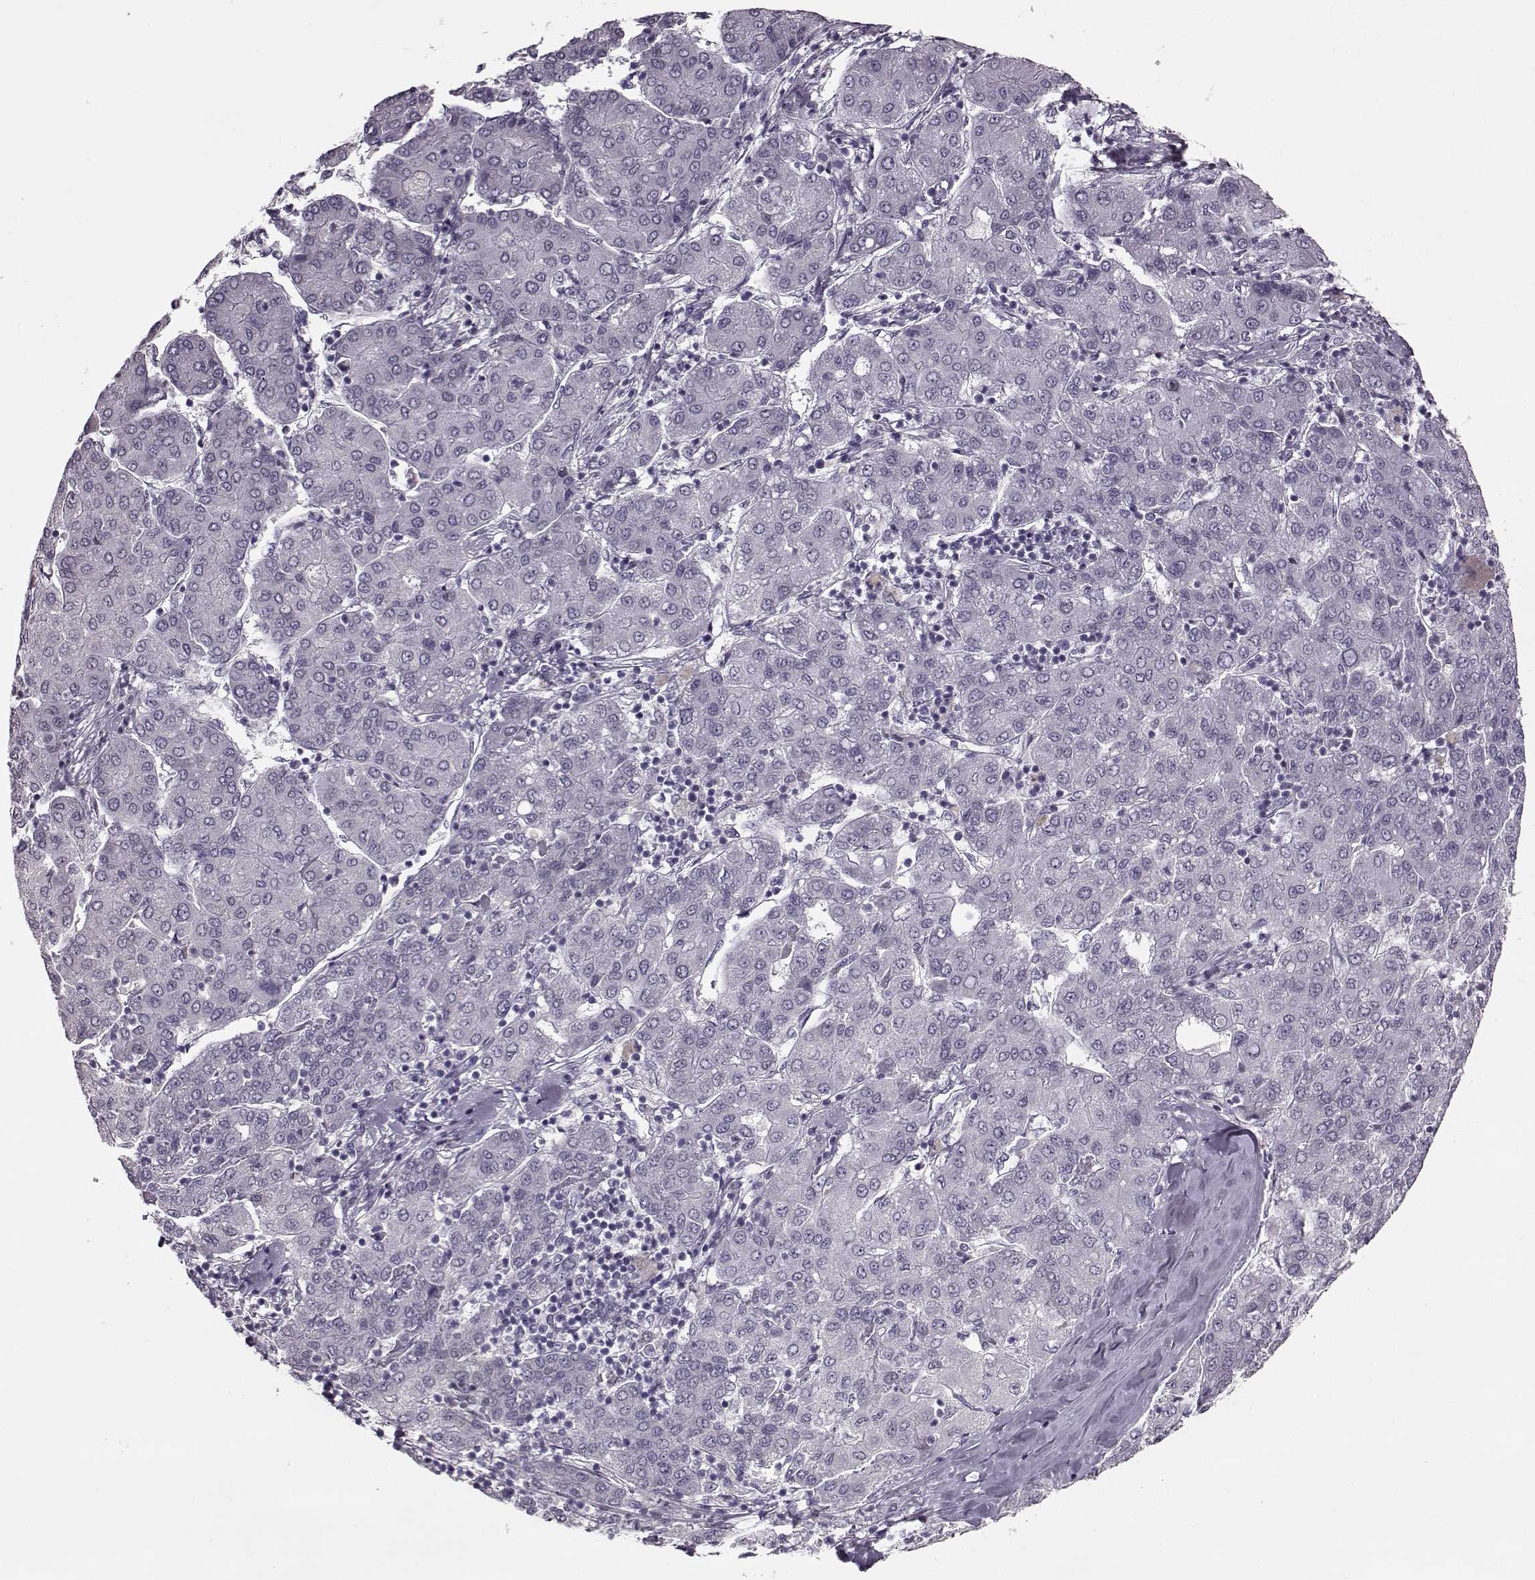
{"staining": {"intensity": "negative", "quantity": "none", "location": "none"}, "tissue": "liver cancer", "cell_type": "Tumor cells", "image_type": "cancer", "snomed": [{"axis": "morphology", "description": "Carcinoma, Hepatocellular, NOS"}, {"axis": "topography", "description": "Liver"}], "caption": "This is an immunohistochemistry (IHC) image of human liver cancer. There is no positivity in tumor cells.", "gene": "MAP6D1", "patient": {"sex": "male", "age": 65}}